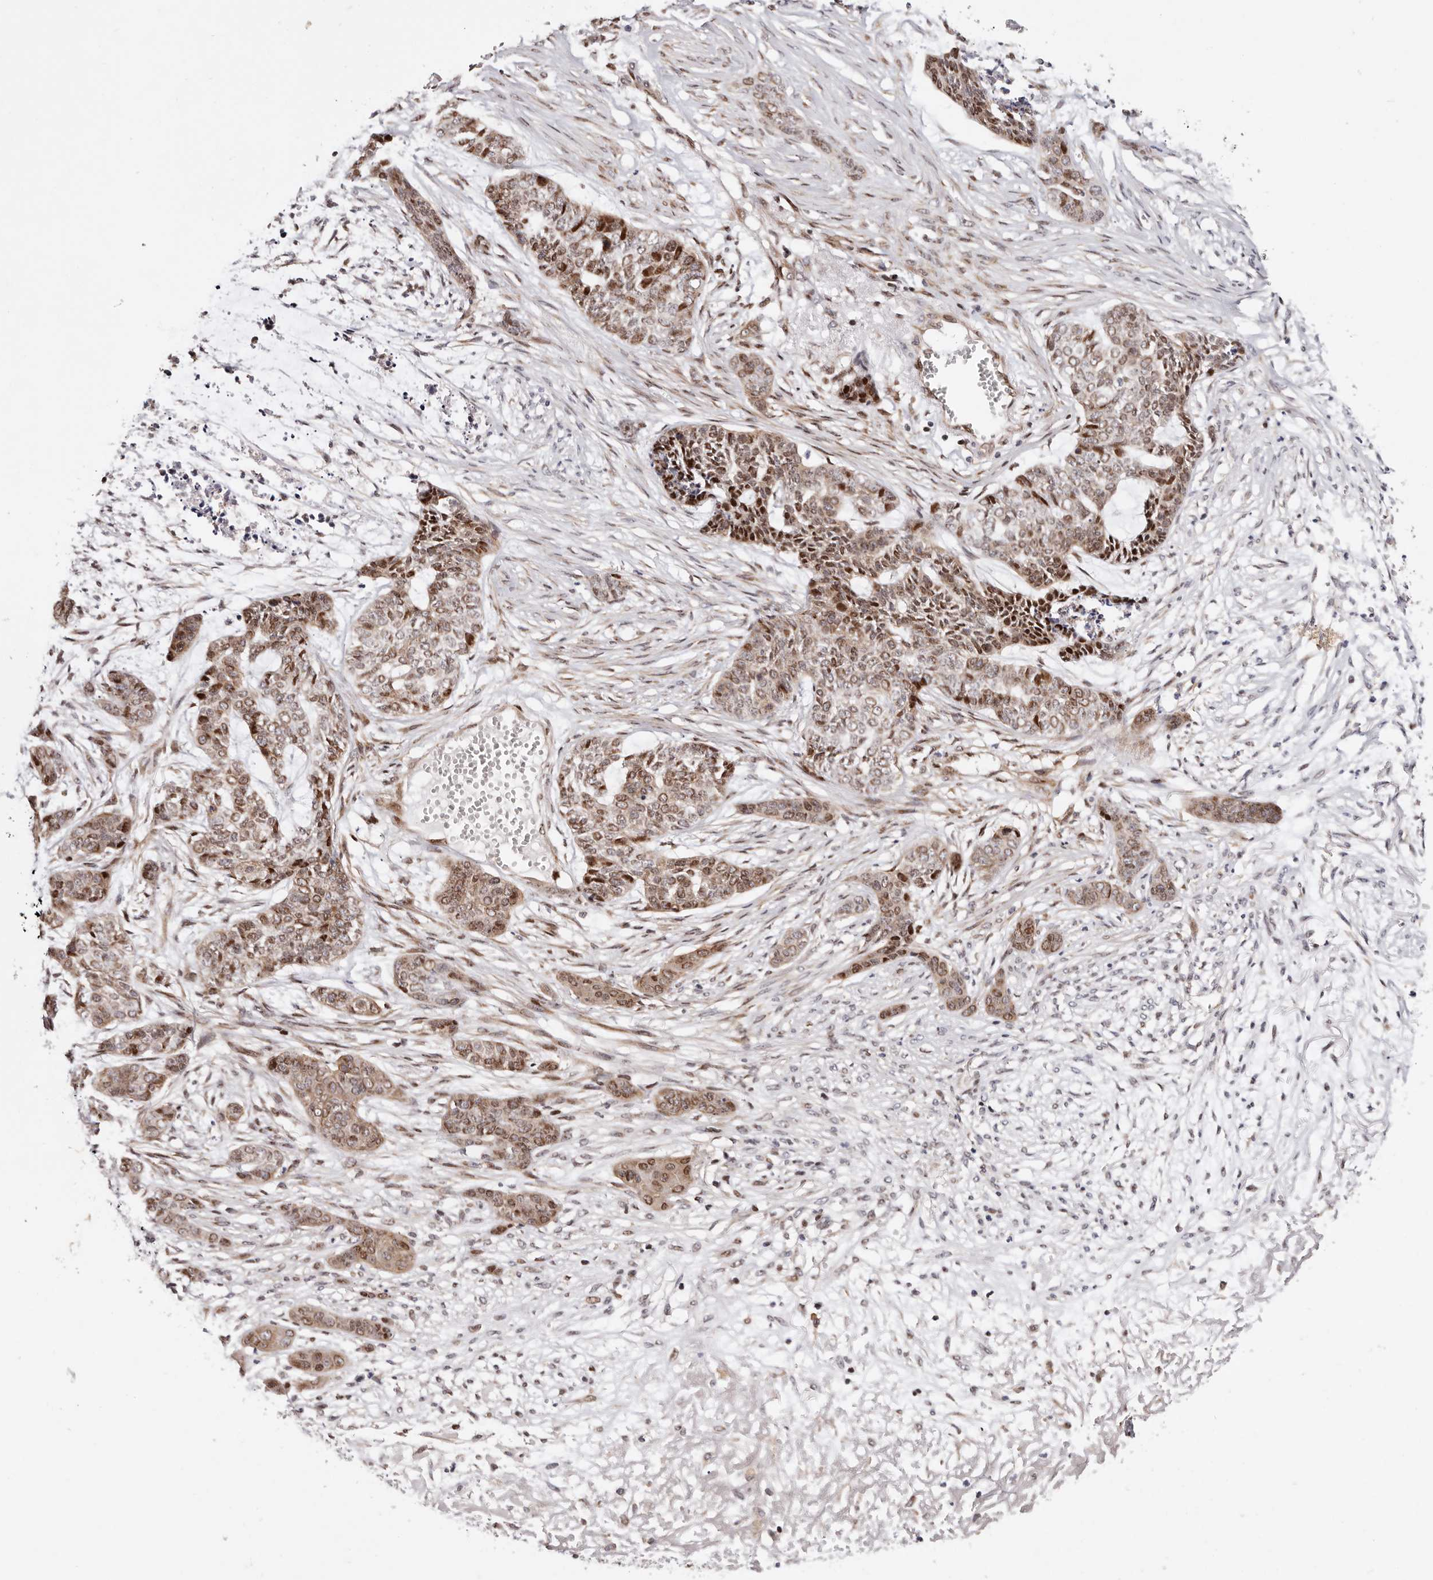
{"staining": {"intensity": "strong", "quantity": "<25%", "location": "cytoplasmic/membranous,nuclear"}, "tissue": "skin cancer", "cell_type": "Tumor cells", "image_type": "cancer", "snomed": [{"axis": "morphology", "description": "Basal cell carcinoma"}, {"axis": "topography", "description": "Skin"}], "caption": "Protein expression analysis of human skin cancer (basal cell carcinoma) reveals strong cytoplasmic/membranous and nuclear expression in approximately <25% of tumor cells.", "gene": "EPHX3", "patient": {"sex": "female", "age": 64}}